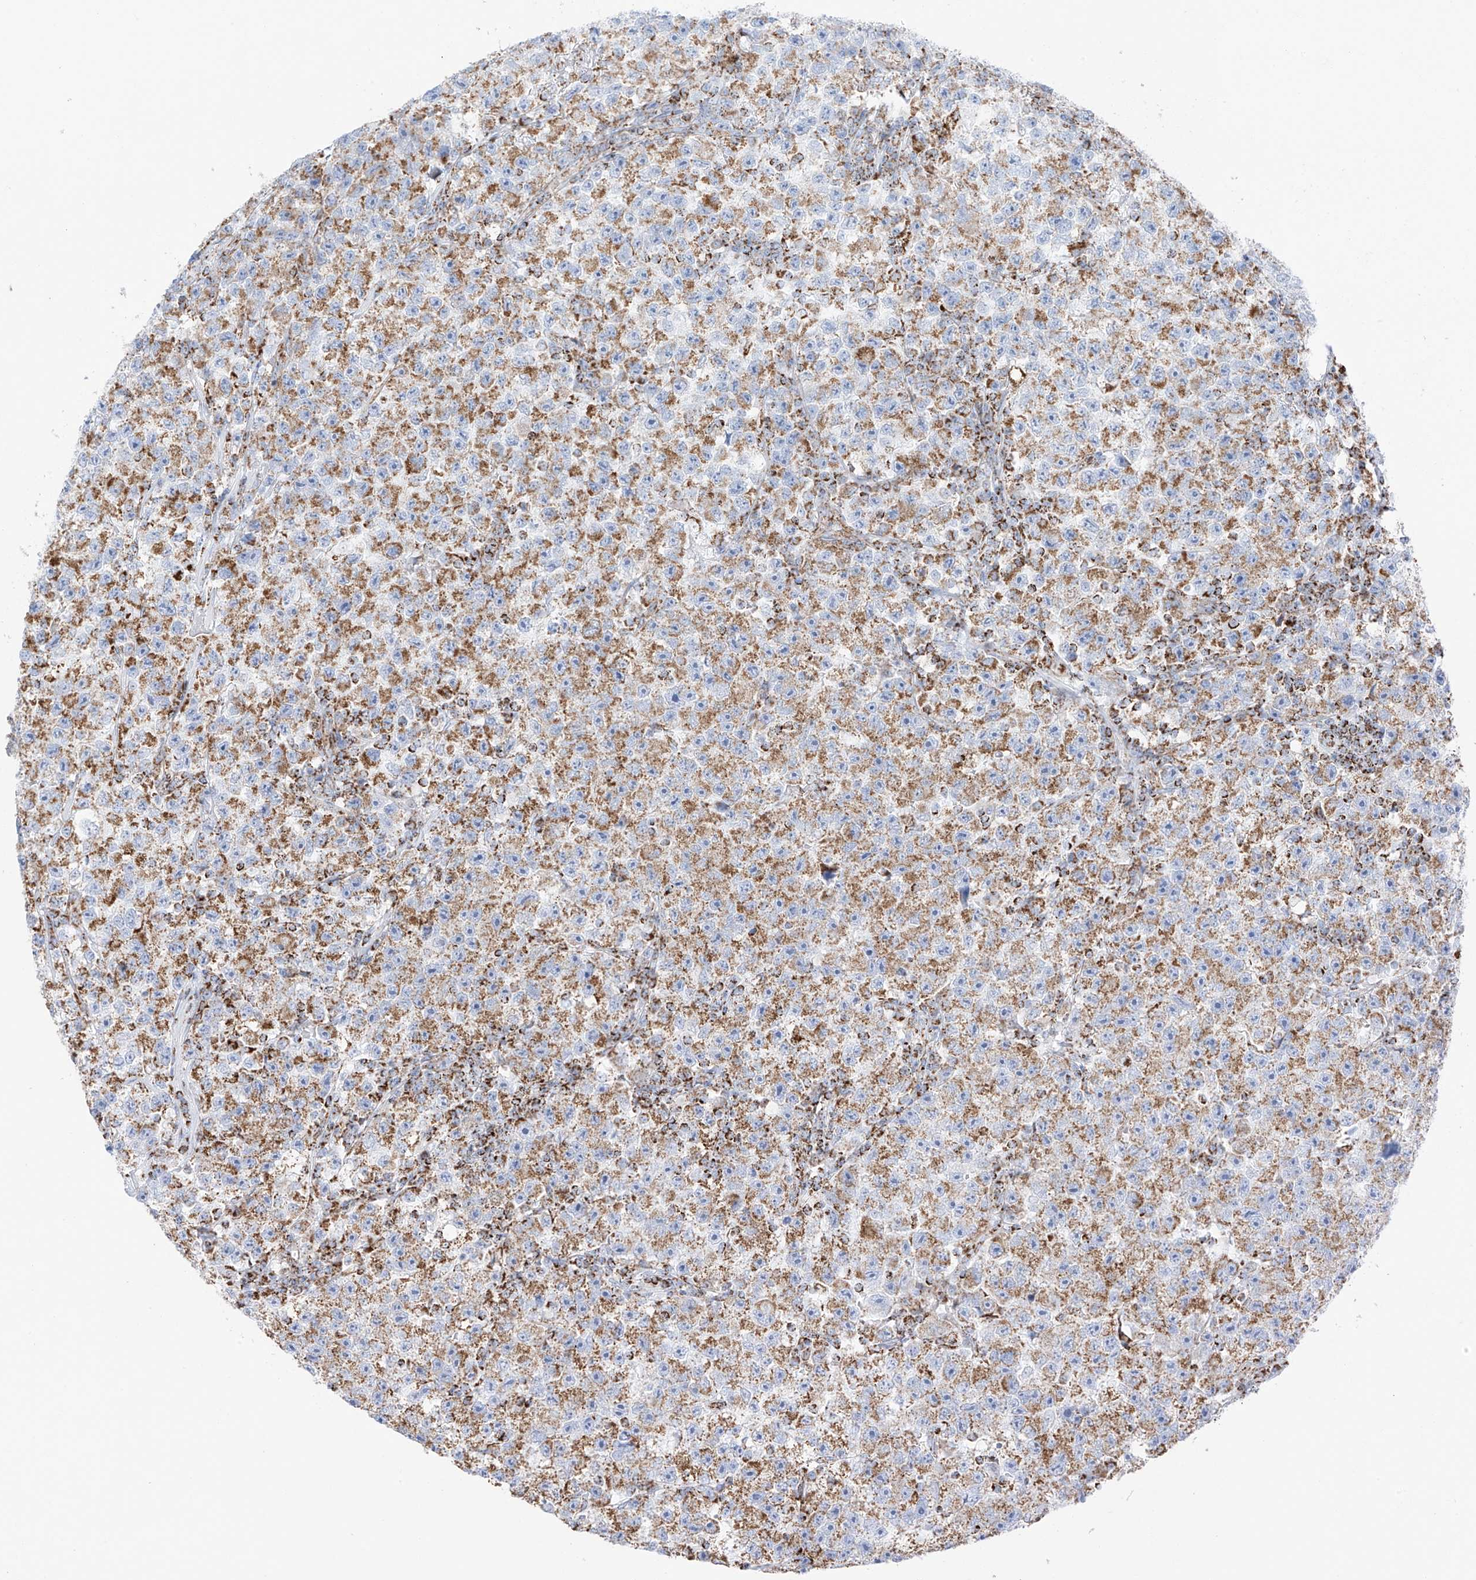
{"staining": {"intensity": "moderate", "quantity": ">75%", "location": "cytoplasmic/membranous"}, "tissue": "testis cancer", "cell_type": "Tumor cells", "image_type": "cancer", "snomed": [{"axis": "morphology", "description": "Seminoma, NOS"}, {"axis": "topography", "description": "Testis"}], "caption": "Moderate cytoplasmic/membranous positivity is appreciated in about >75% of tumor cells in seminoma (testis).", "gene": "XKR3", "patient": {"sex": "male", "age": 22}}